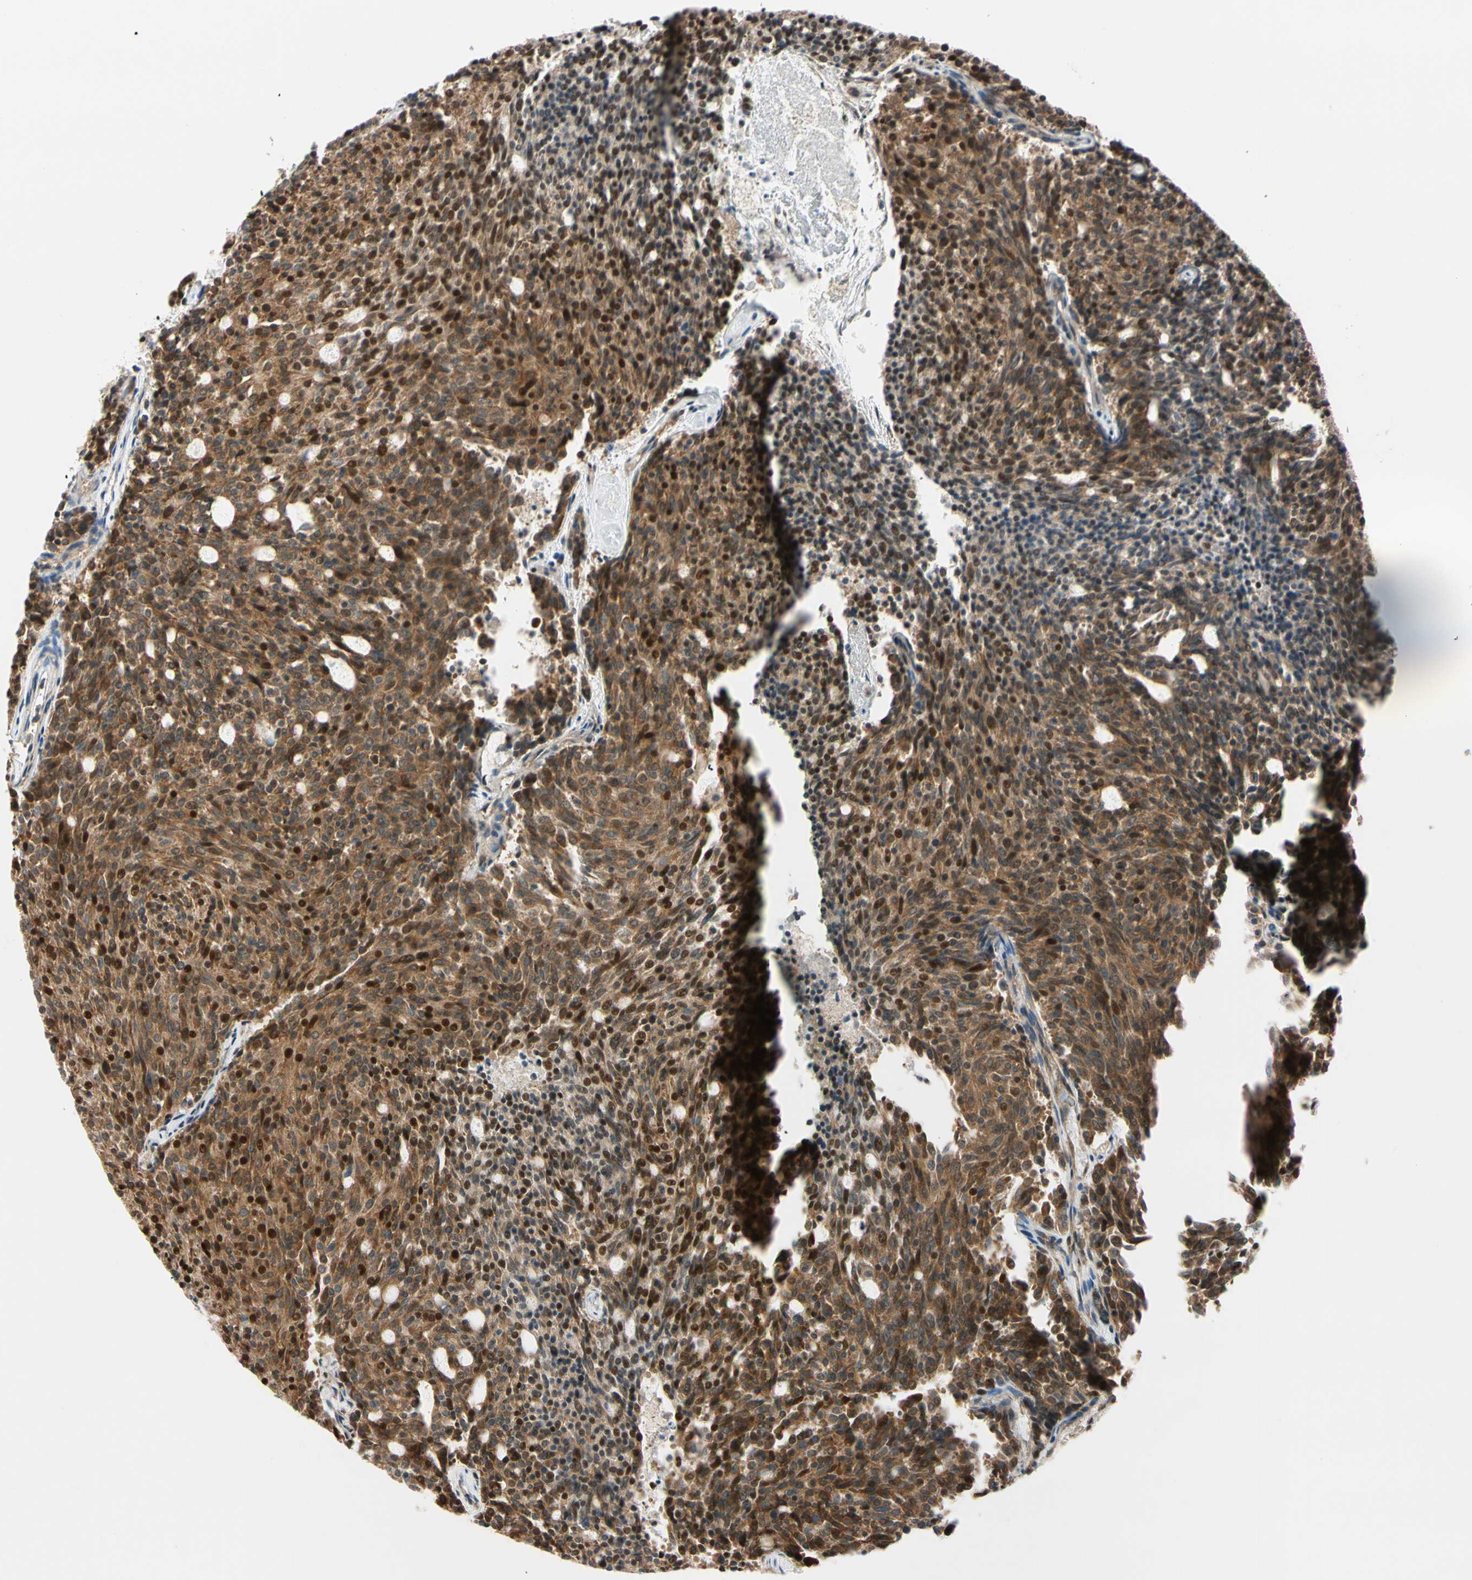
{"staining": {"intensity": "strong", "quantity": ">75%", "location": "cytoplasmic/membranous,nuclear"}, "tissue": "carcinoid", "cell_type": "Tumor cells", "image_type": "cancer", "snomed": [{"axis": "morphology", "description": "Carcinoid, malignant, NOS"}, {"axis": "topography", "description": "Pancreas"}], "caption": "A micrograph showing strong cytoplasmic/membranous and nuclear expression in about >75% of tumor cells in carcinoid (malignant), as visualized by brown immunohistochemical staining.", "gene": "DAXX", "patient": {"sex": "female", "age": 54}}